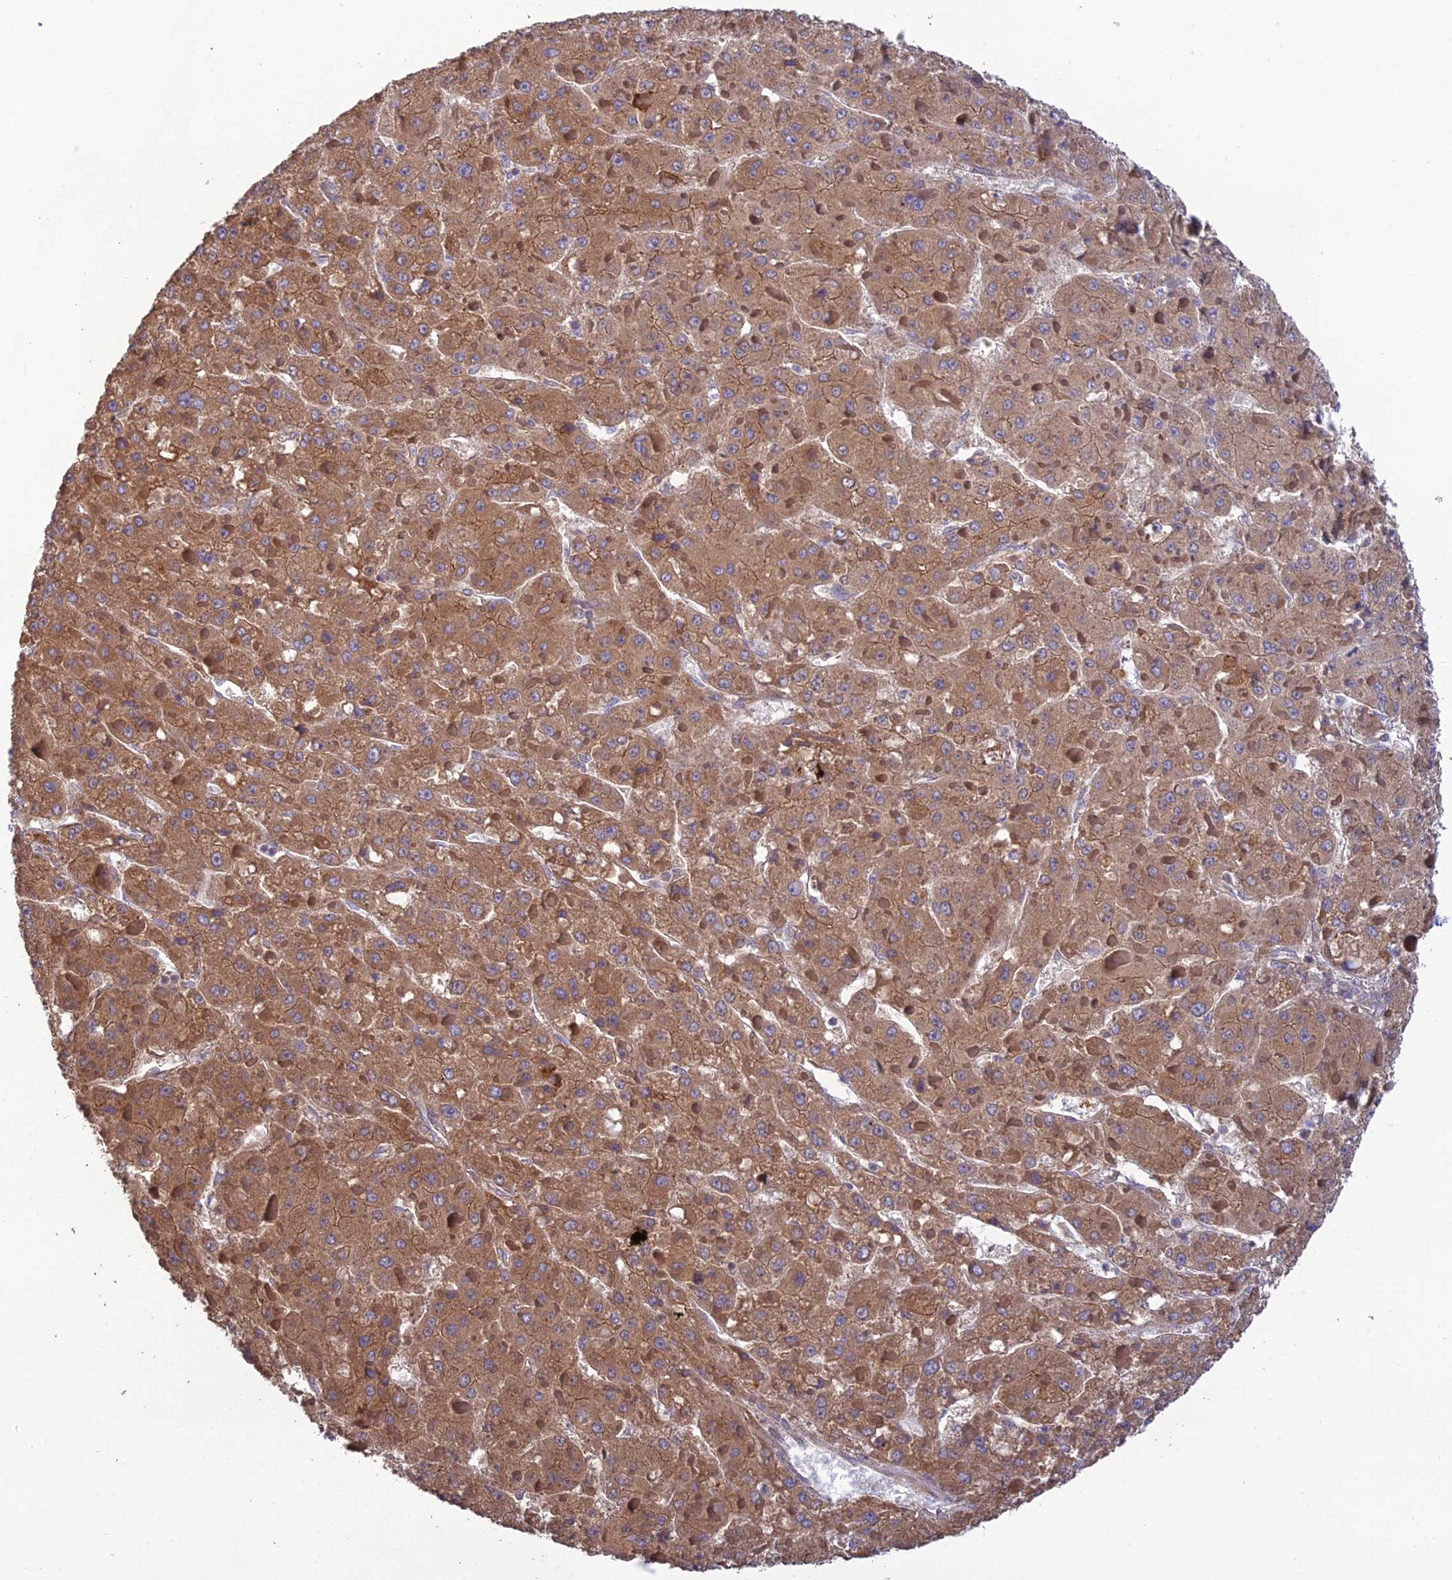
{"staining": {"intensity": "moderate", "quantity": ">75%", "location": "cytoplasmic/membranous"}, "tissue": "liver cancer", "cell_type": "Tumor cells", "image_type": "cancer", "snomed": [{"axis": "morphology", "description": "Carcinoma, Hepatocellular, NOS"}, {"axis": "topography", "description": "Liver"}], "caption": "Immunohistochemistry (IHC) photomicrograph of human liver cancer stained for a protein (brown), which exhibits medium levels of moderate cytoplasmic/membranous expression in about >75% of tumor cells.", "gene": "MRNIP", "patient": {"sex": "female", "age": 73}}